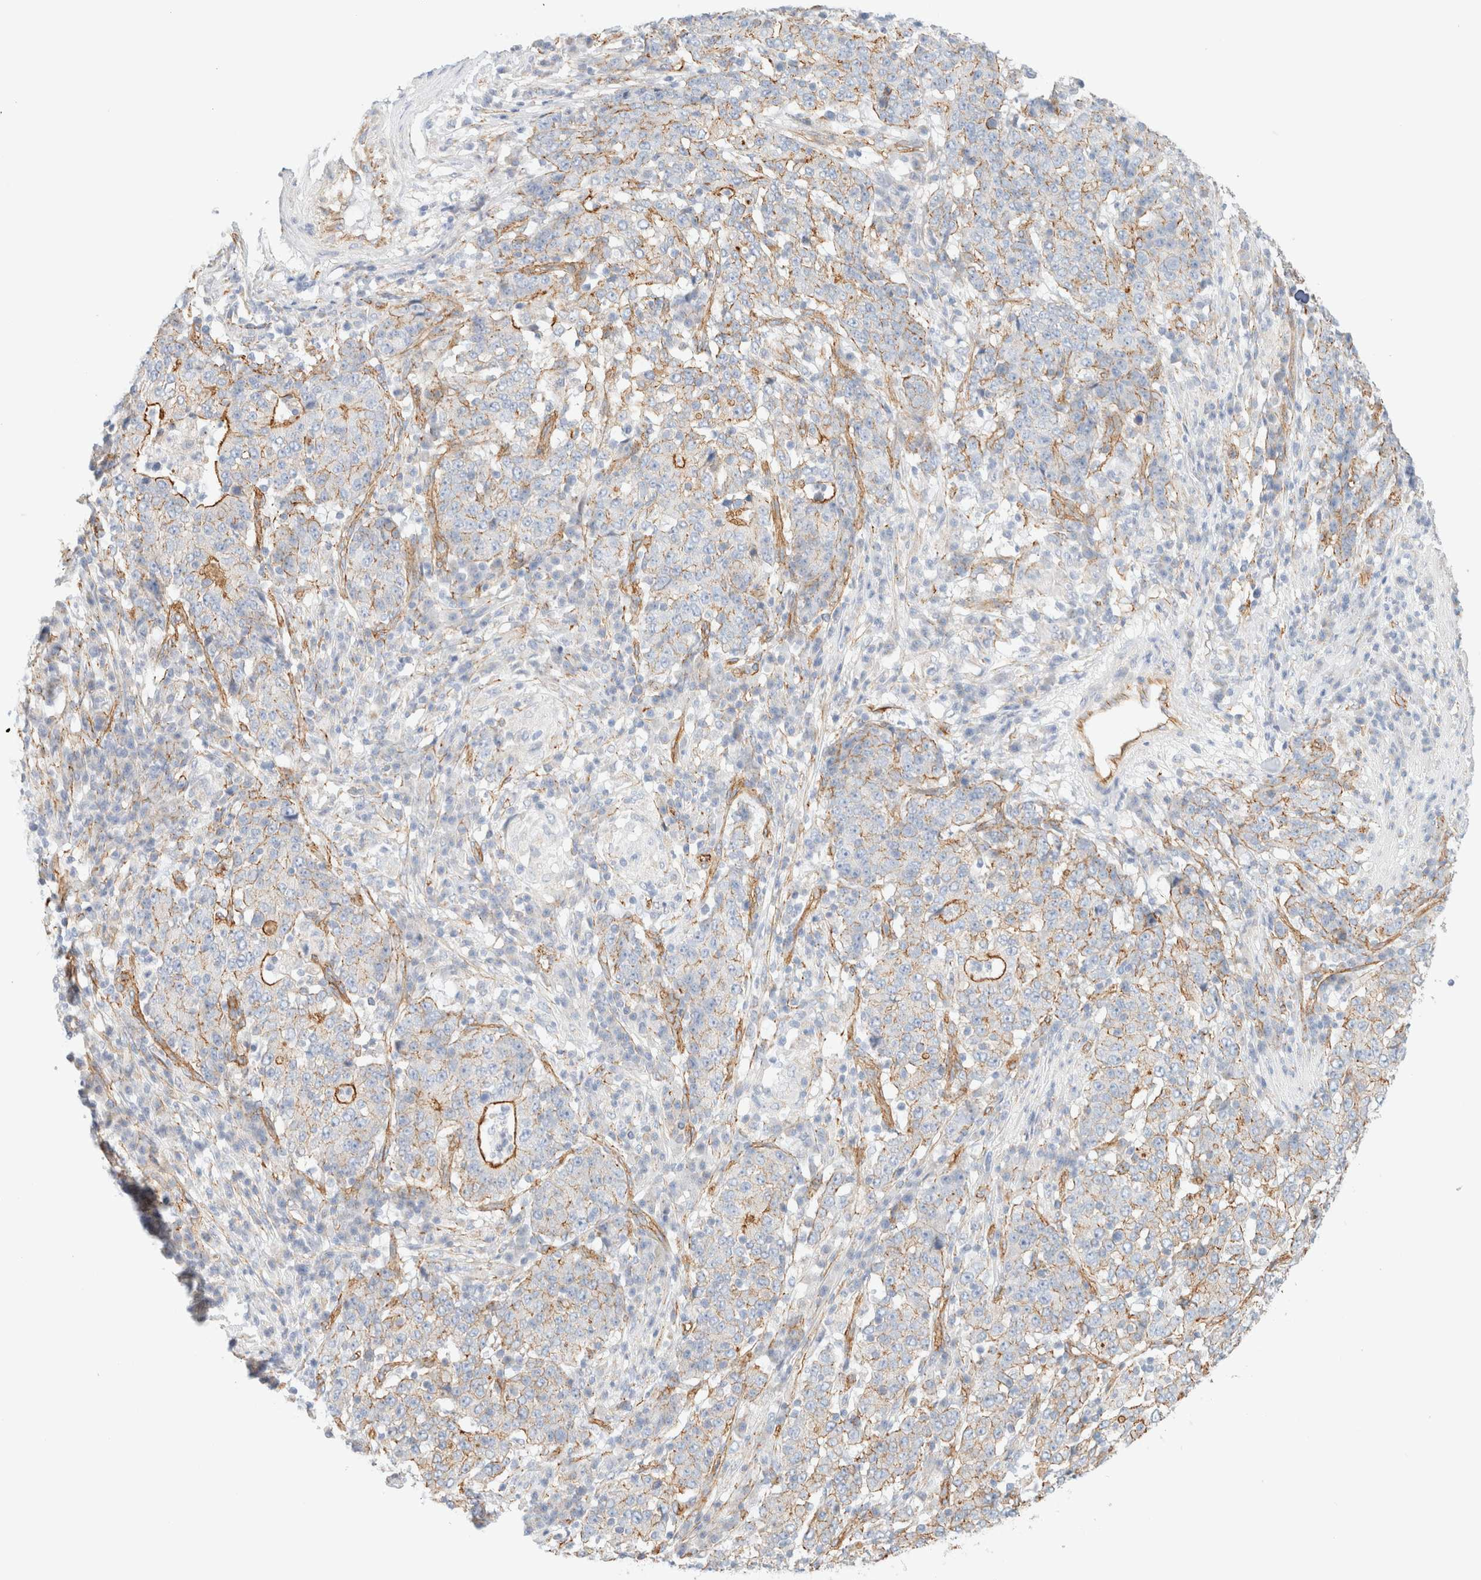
{"staining": {"intensity": "moderate", "quantity": "<25%", "location": "cytoplasmic/membranous"}, "tissue": "stomach cancer", "cell_type": "Tumor cells", "image_type": "cancer", "snomed": [{"axis": "morphology", "description": "Adenocarcinoma, NOS"}, {"axis": "topography", "description": "Stomach"}], "caption": "This photomicrograph shows IHC staining of human stomach cancer, with low moderate cytoplasmic/membranous positivity in about <25% of tumor cells.", "gene": "CYB5R4", "patient": {"sex": "male", "age": 59}}